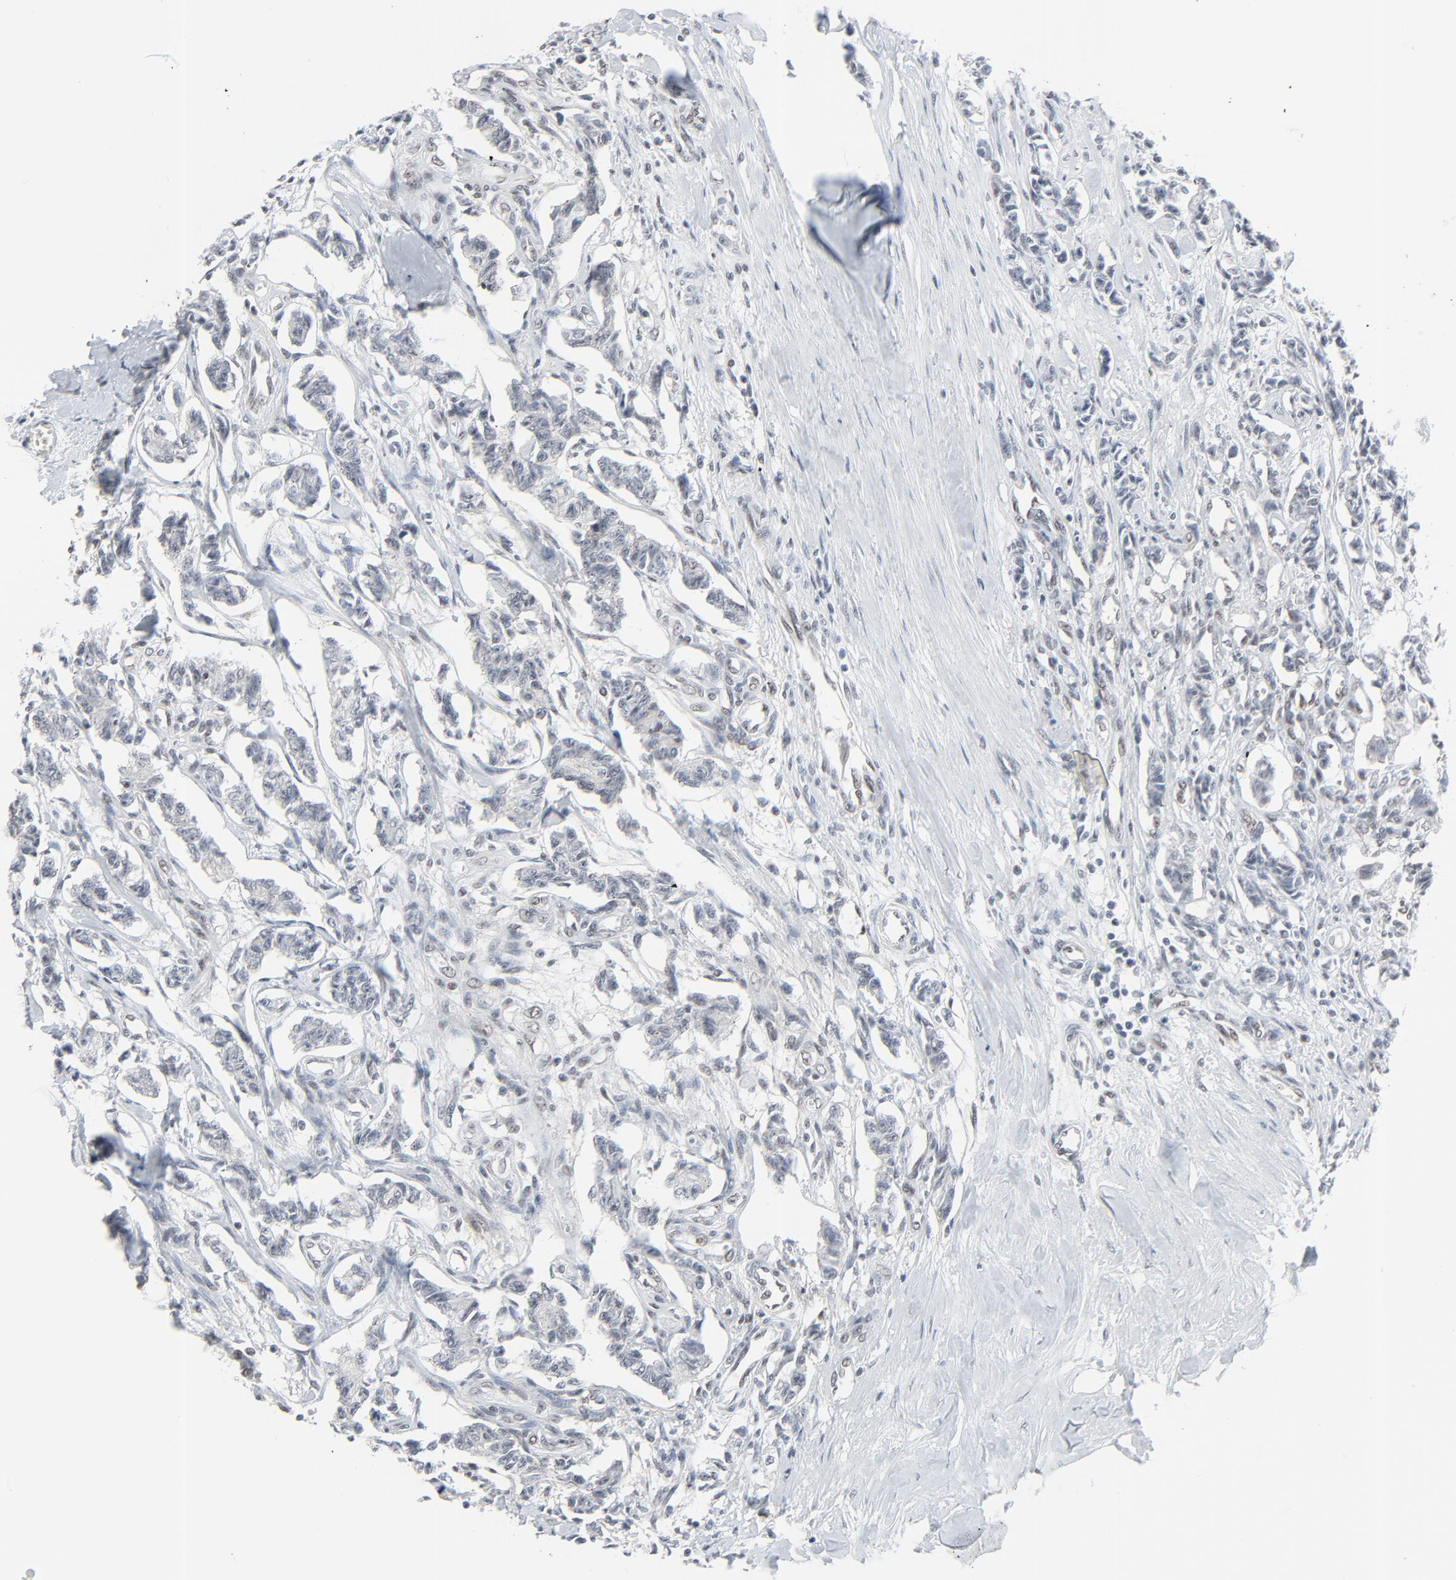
{"staining": {"intensity": "negative", "quantity": "none", "location": "none"}, "tissue": "renal cancer", "cell_type": "Tumor cells", "image_type": "cancer", "snomed": [{"axis": "morphology", "description": "Carcinoid, malignant, NOS"}, {"axis": "topography", "description": "Kidney"}], "caption": "Immunohistochemical staining of renal cancer (malignant carcinoid) displays no significant expression in tumor cells.", "gene": "FBXO28", "patient": {"sex": "female", "age": 41}}